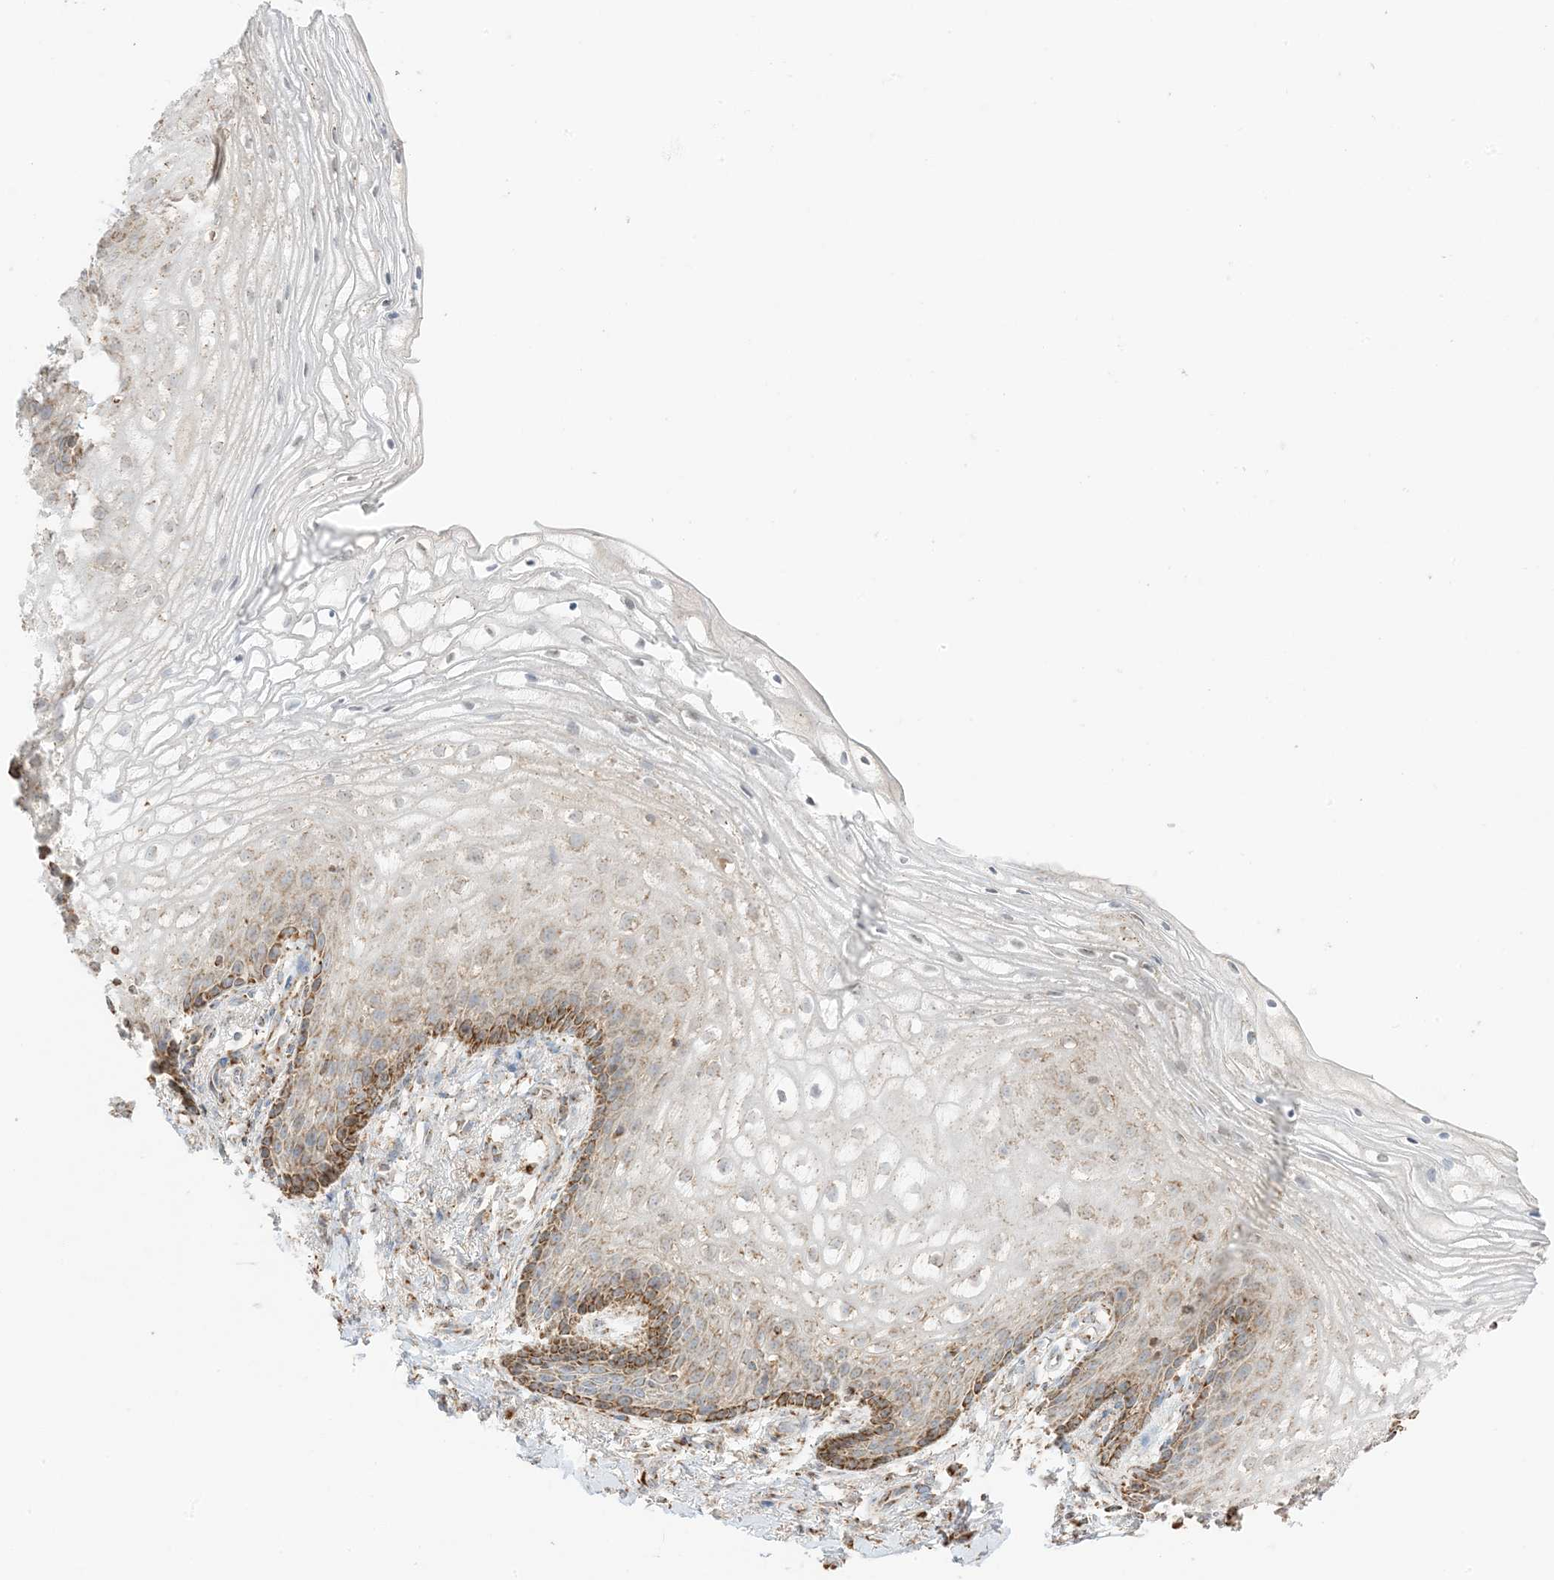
{"staining": {"intensity": "strong", "quantity": "25%-75%", "location": "cytoplasmic/membranous"}, "tissue": "vagina", "cell_type": "Squamous epithelial cells", "image_type": "normal", "snomed": [{"axis": "morphology", "description": "Normal tissue, NOS"}, {"axis": "topography", "description": "Vagina"}], "caption": "High-magnification brightfield microscopy of unremarkable vagina stained with DAB (3,3'-diaminobenzidine) (brown) and counterstained with hematoxylin (blue). squamous epithelial cells exhibit strong cytoplasmic/membranous staining is seen in about25%-75% of cells.", "gene": "SLC25A12", "patient": {"sex": "female", "age": 60}}